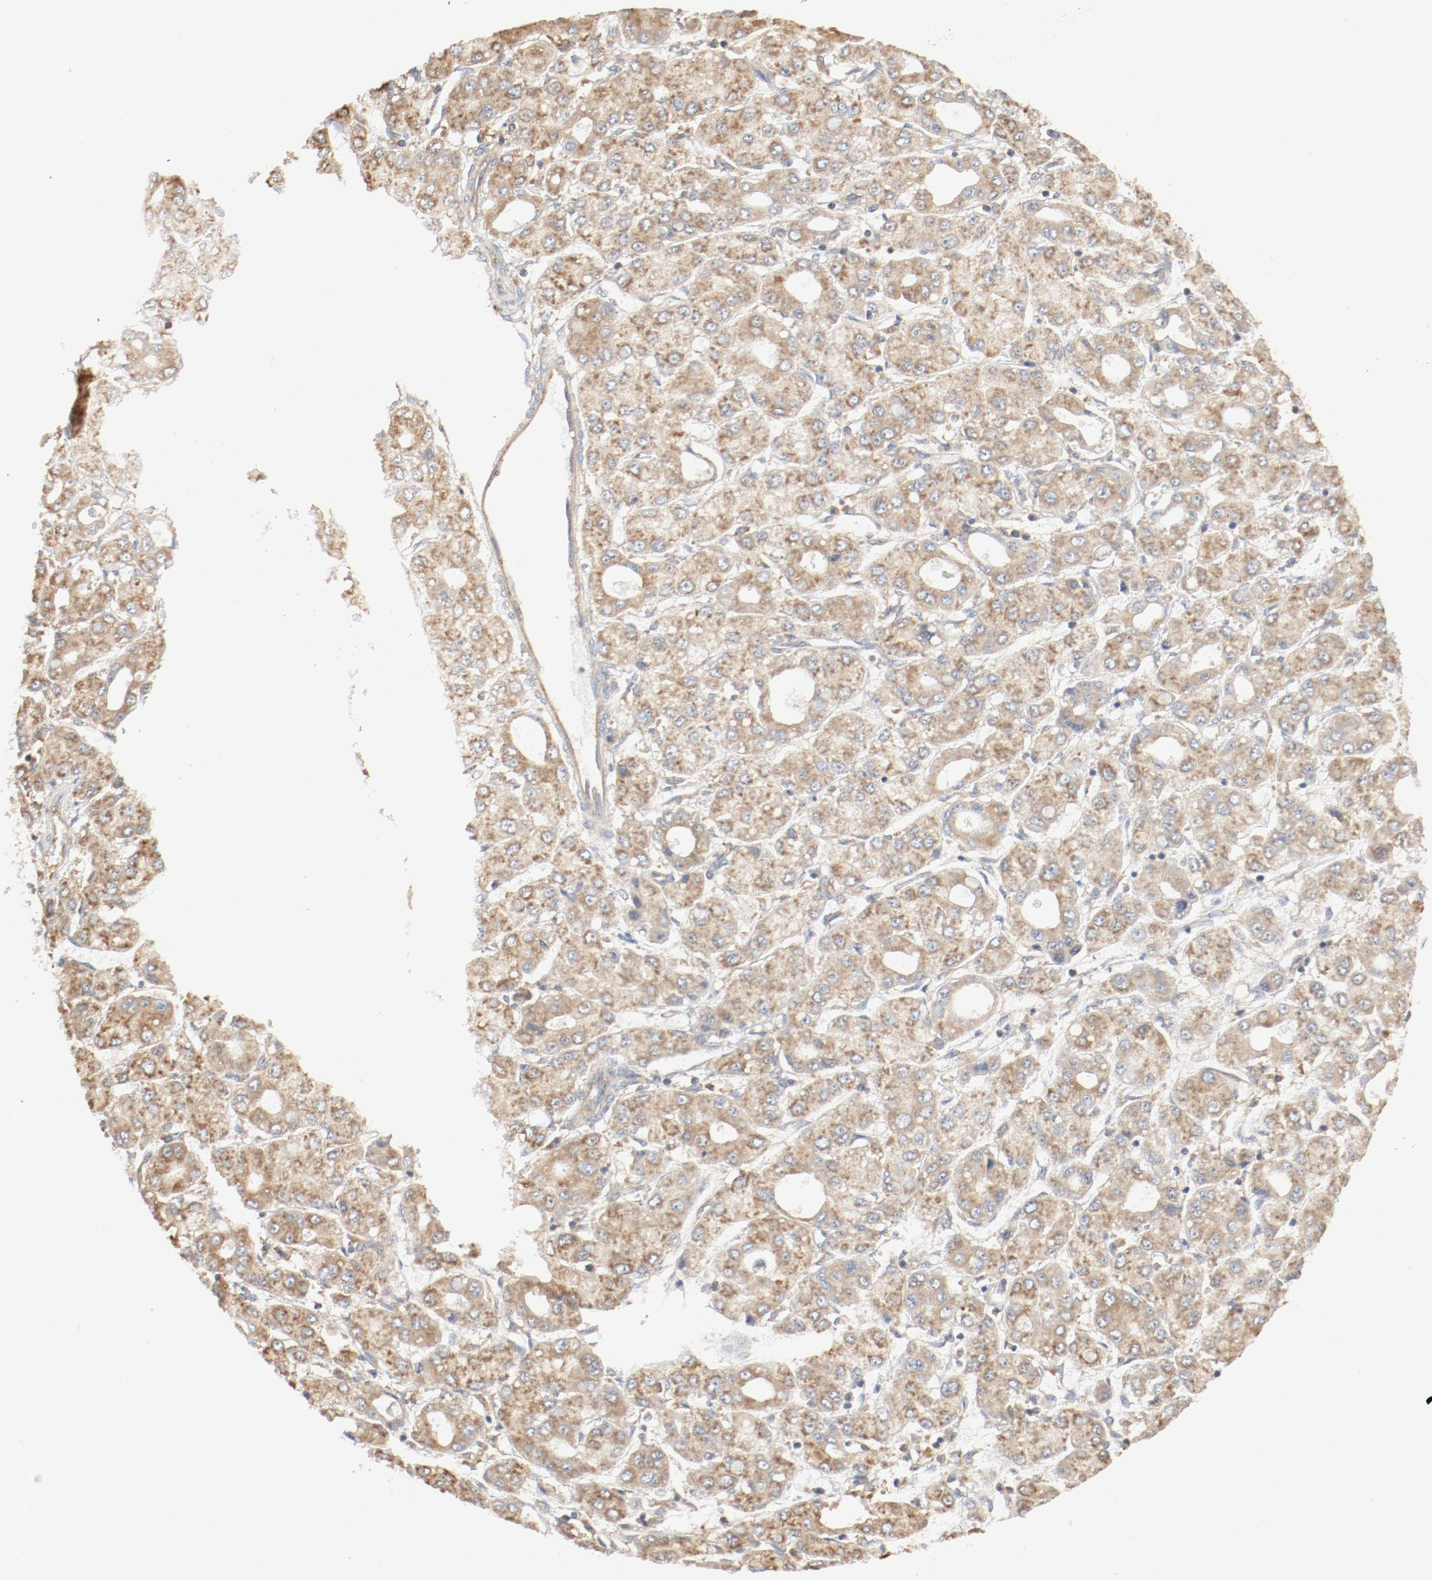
{"staining": {"intensity": "moderate", "quantity": ">75%", "location": "cytoplasmic/membranous"}, "tissue": "liver cancer", "cell_type": "Tumor cells", "image_type": "cancer", "snomed": [{"axis": "morphology", "description": "Carcinoma, Hepatocellular, NOS"}, {"axis": "topography", "description": "Liver"}], "caption": "Immunohistochemical staining of human liver cancer reveals moderate cytoplasmic/membranous protein expression in approximately >75% of tumor cells. (DAB = brown stain, brightfield microscopy at high magnification).", "gene": "RPS6", "patient": {"sex": "male", "age": 69}}